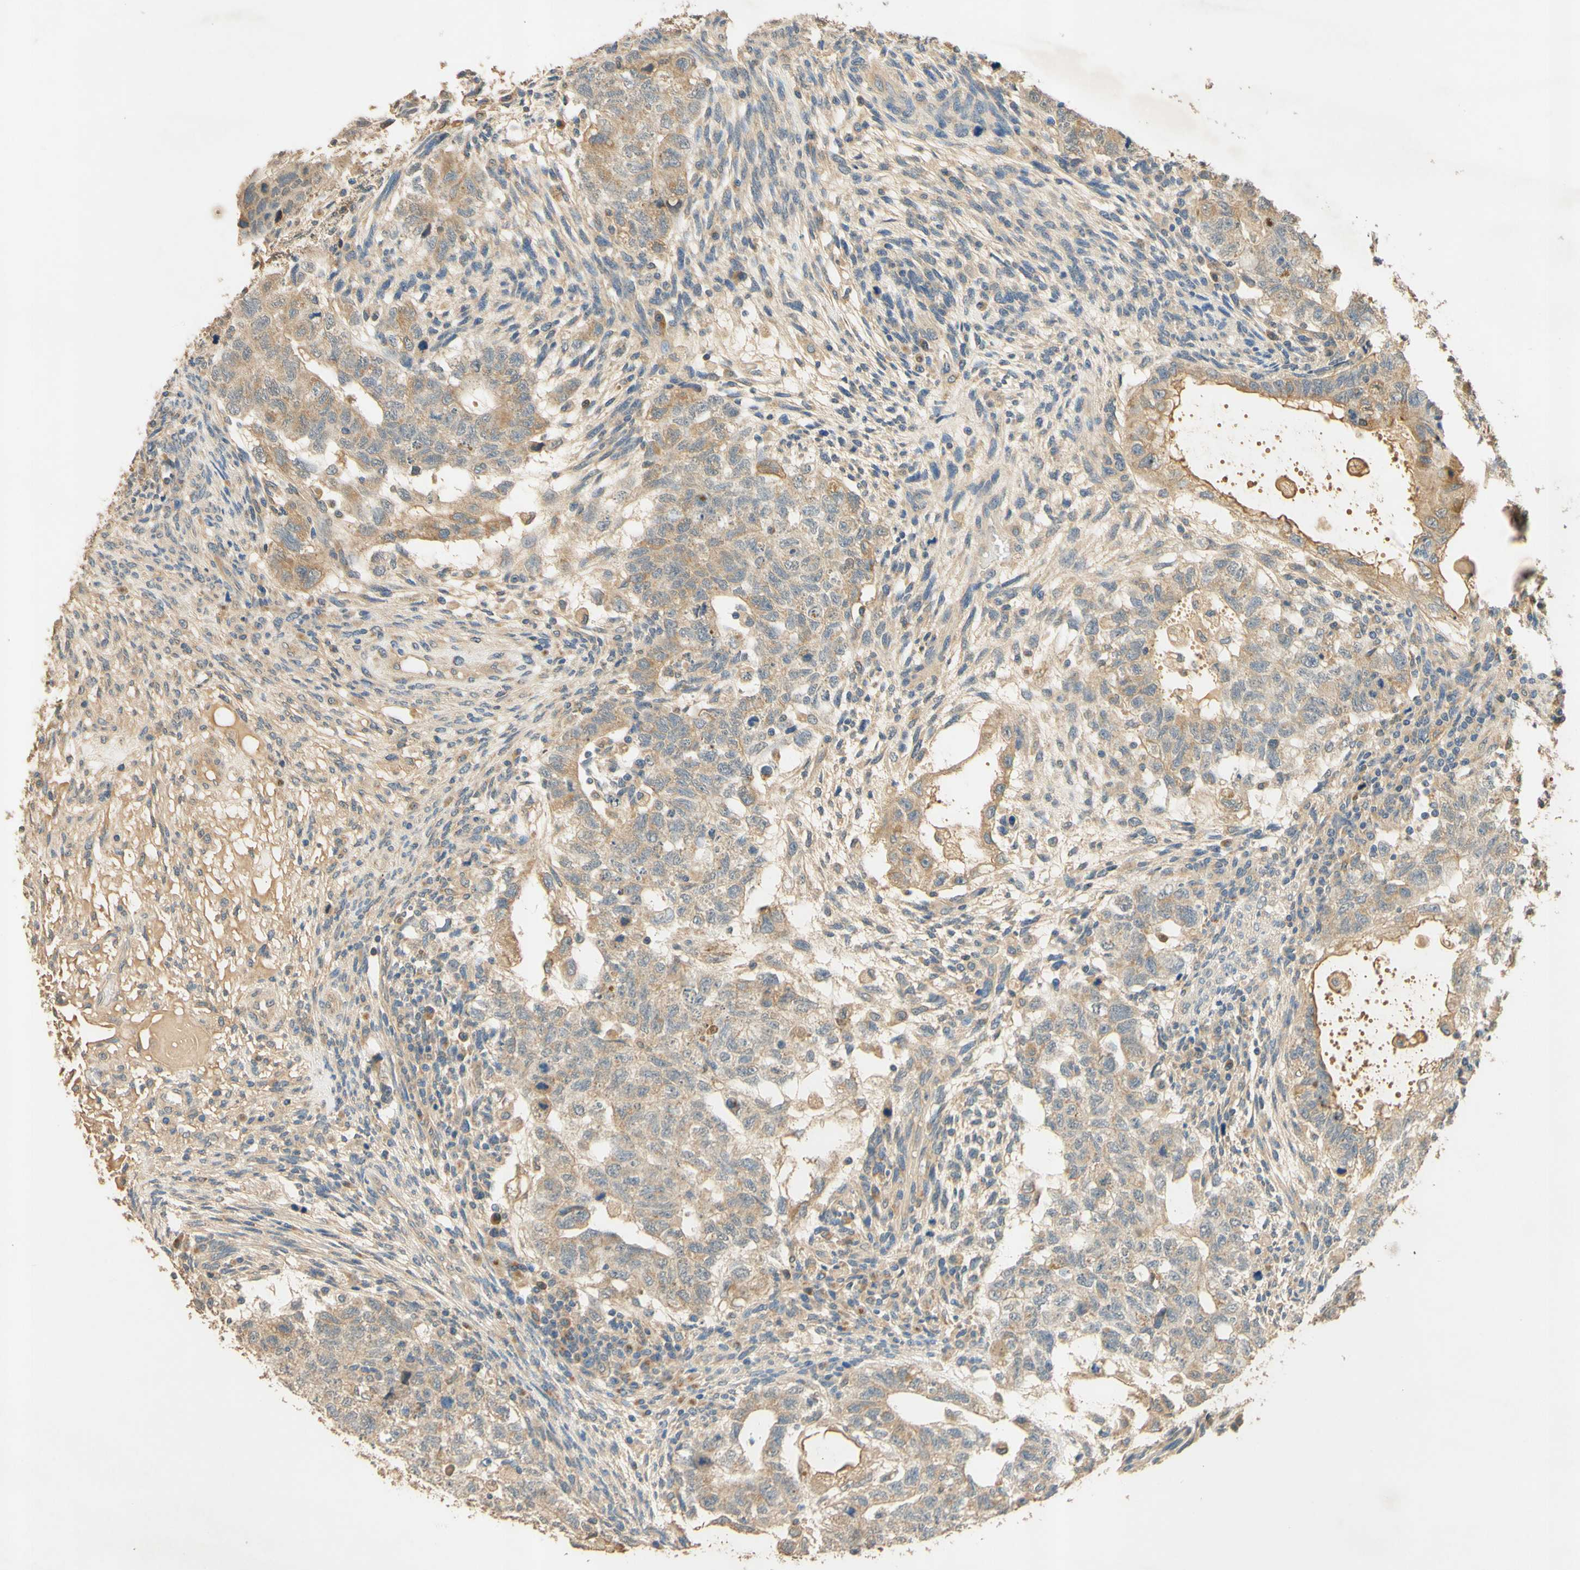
{"staining": {"intensity": "weak", "quantity": ">75%", "location": "cytoplasmic/membranous"}, "tissue": "testis cancer", "cell_type": "Tumor cells", "image_type": "cancer", "snomed": [{"axis": "morphology", "description": "Normal tissue, NOS"}, {"axis": "morphology", "description": "Carcinoma, Embryonal, NOS"}, {"axis": "topography", "description": "Testis"}], "caption": "Brown immunohistochemical staining in testis embryonal carcinoma exhibits weak cytoplasmic/membranous staining in about >75% of tumor cells. (Stains: DAB (3,3'-diaminobenzidine) in brown, nuclei in blue, Microscopy: brightfield microscopy at high magnification).", "gene": "ENTREP2", "patient": {"sex": "male", "age": 36}}